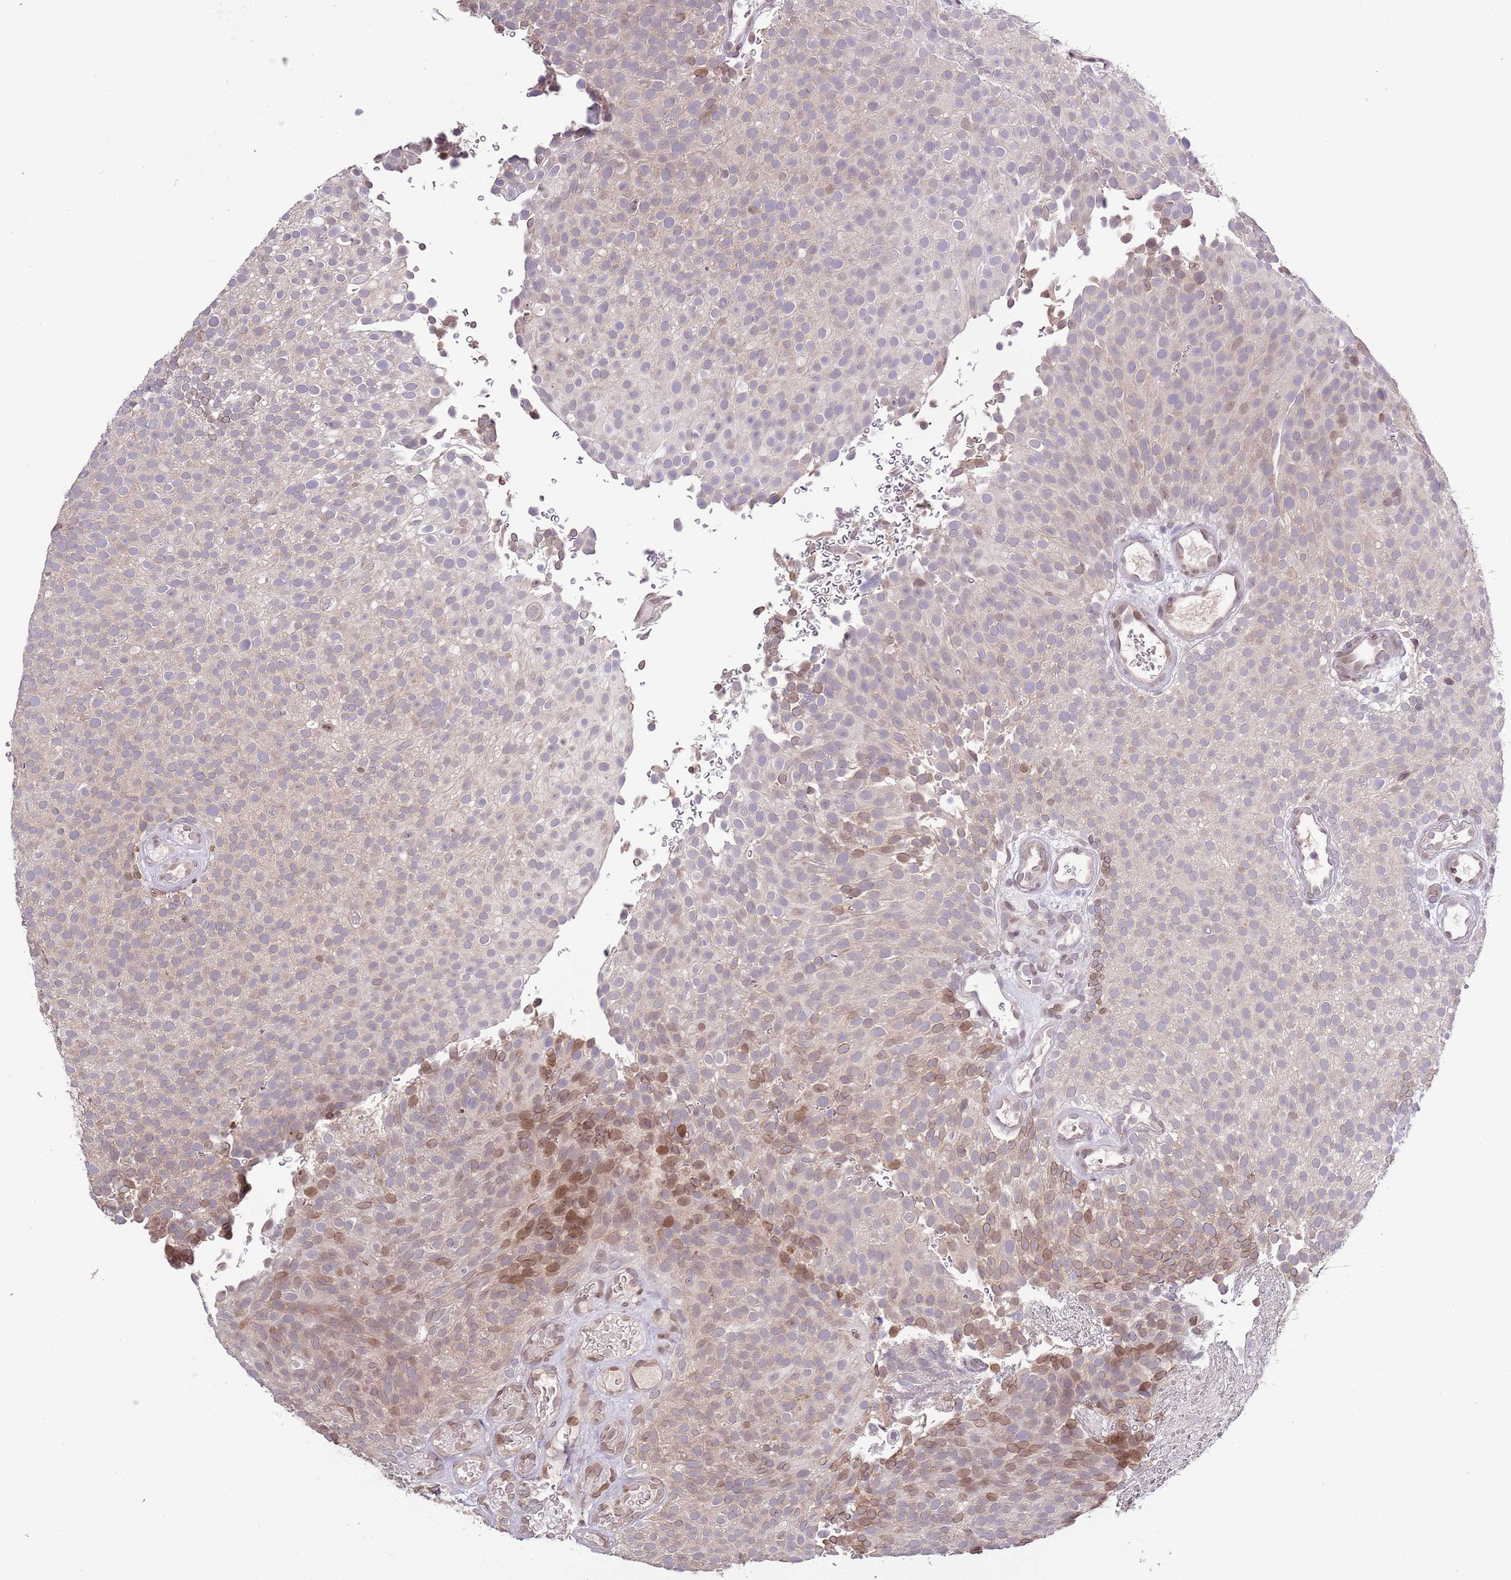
{"staining": {"intensity": "moderate", "quantity": "<25%", "location": "nuclear"}, "tissue": "urothelial cancer", "cell_type": "Tumor cells", "image_type": "cancer", "snomed": [{"axis": "morphology", "description": "Urothelial carcinoma, Low grade"}, {"axis": "topography", "description": "Urinary bladder"}], "caption": "An image of low-grade urothelial carcinoma stained for a protein reveals moderate nuclear brown staining in tumor cells.", "gene": "ZNF665", "patient": {"sex": "male", "age": 78}}